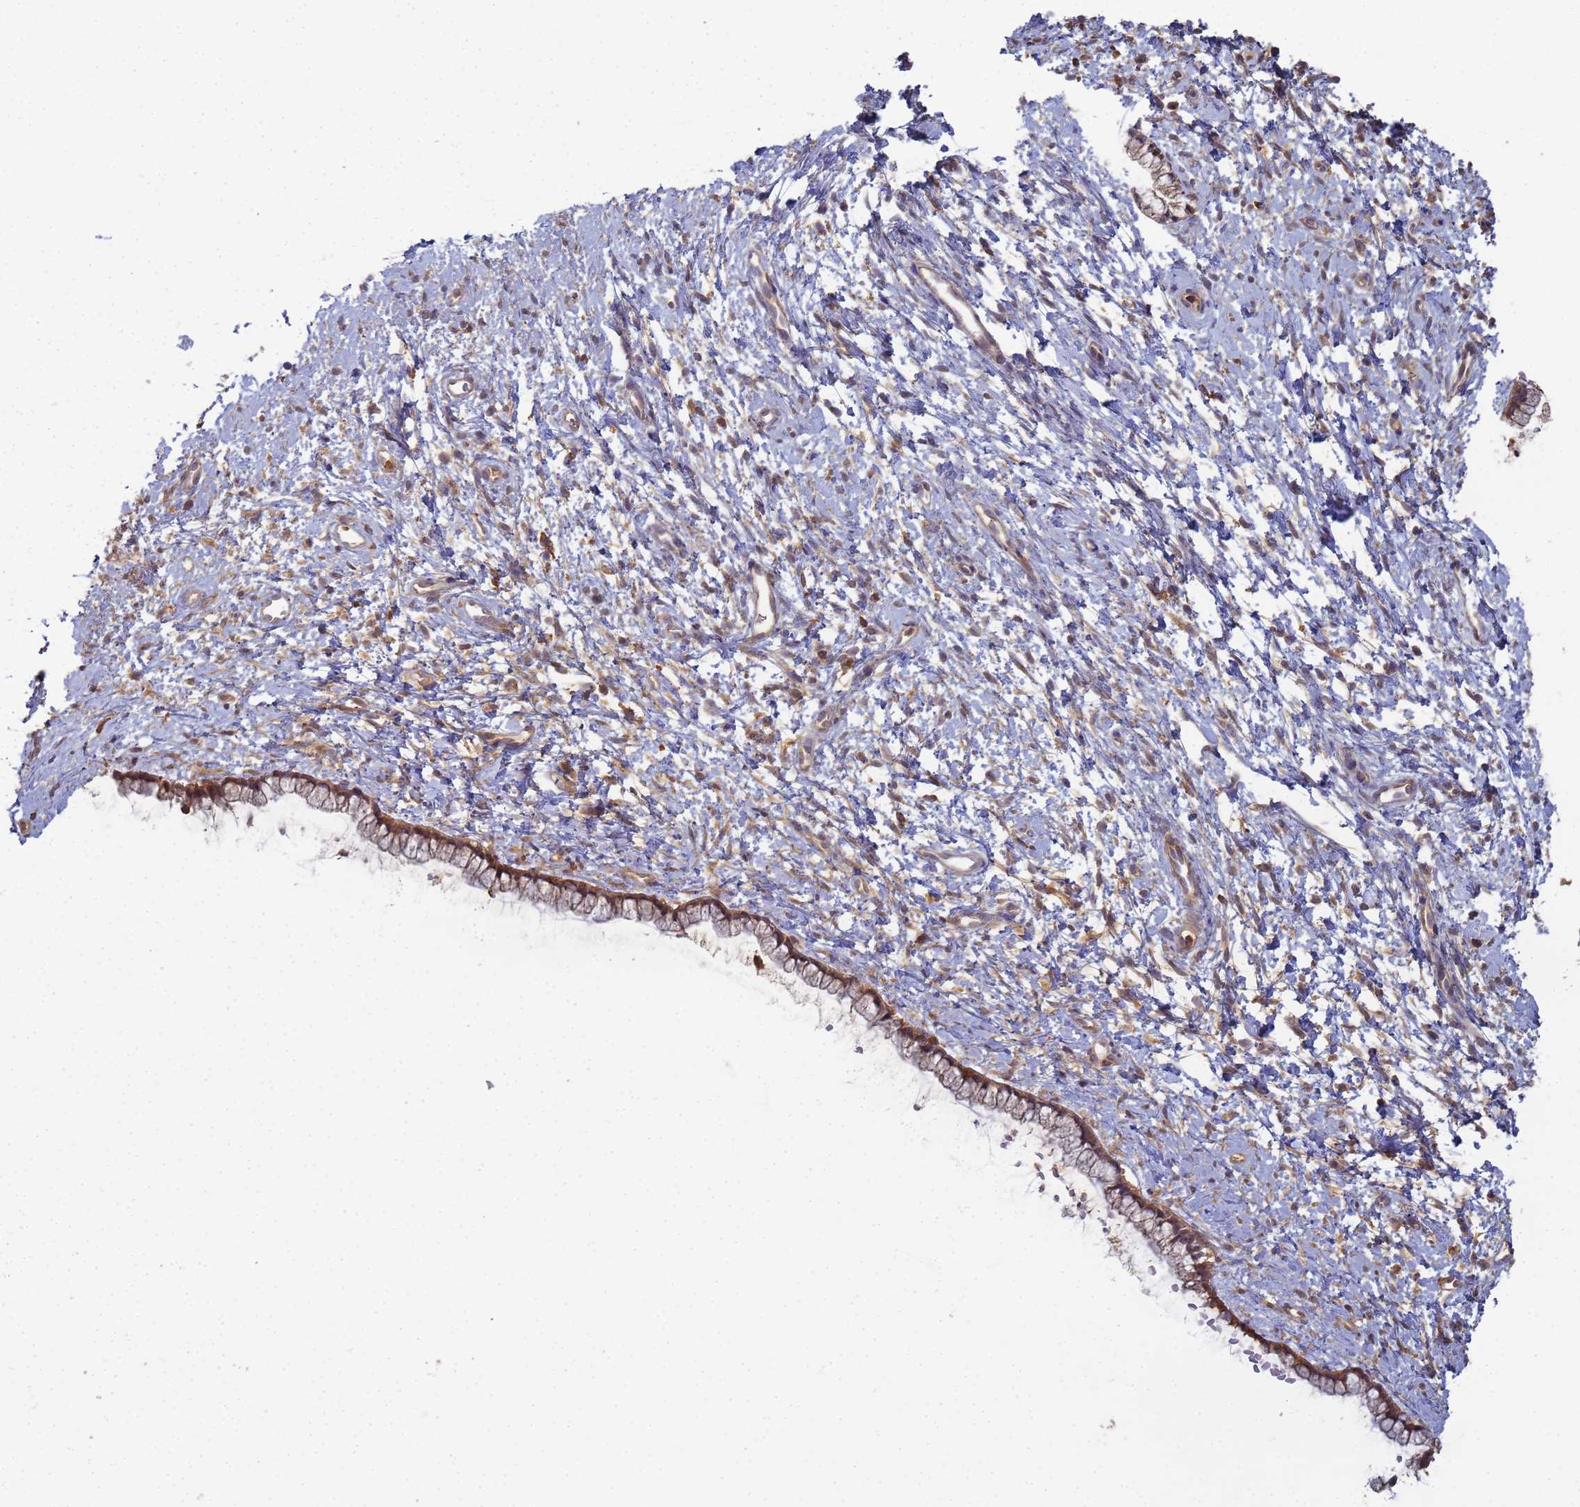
{"staining": {"intensity": "moderate", "quantity": ">75%", "location": "cytoplasmic/membranous"}, "tissue": "cervix", "cell_type": "Glandular cells", "image_type": "normal", "snomed": [{"axis": "morphology", "description": "Normal tissue, NOS"}, {"axis": "topography", "description": "Cervix"}], "caption": "Moderate cytoplasmic/membranous staining is seen in about >75% of glandular cells in unremarkable cervix. Ihc stains the protein of interest in brown and the nuclei are stained blue.", "gene": "SHARPIN", "patient": {"sex": "female", "age": 57}}